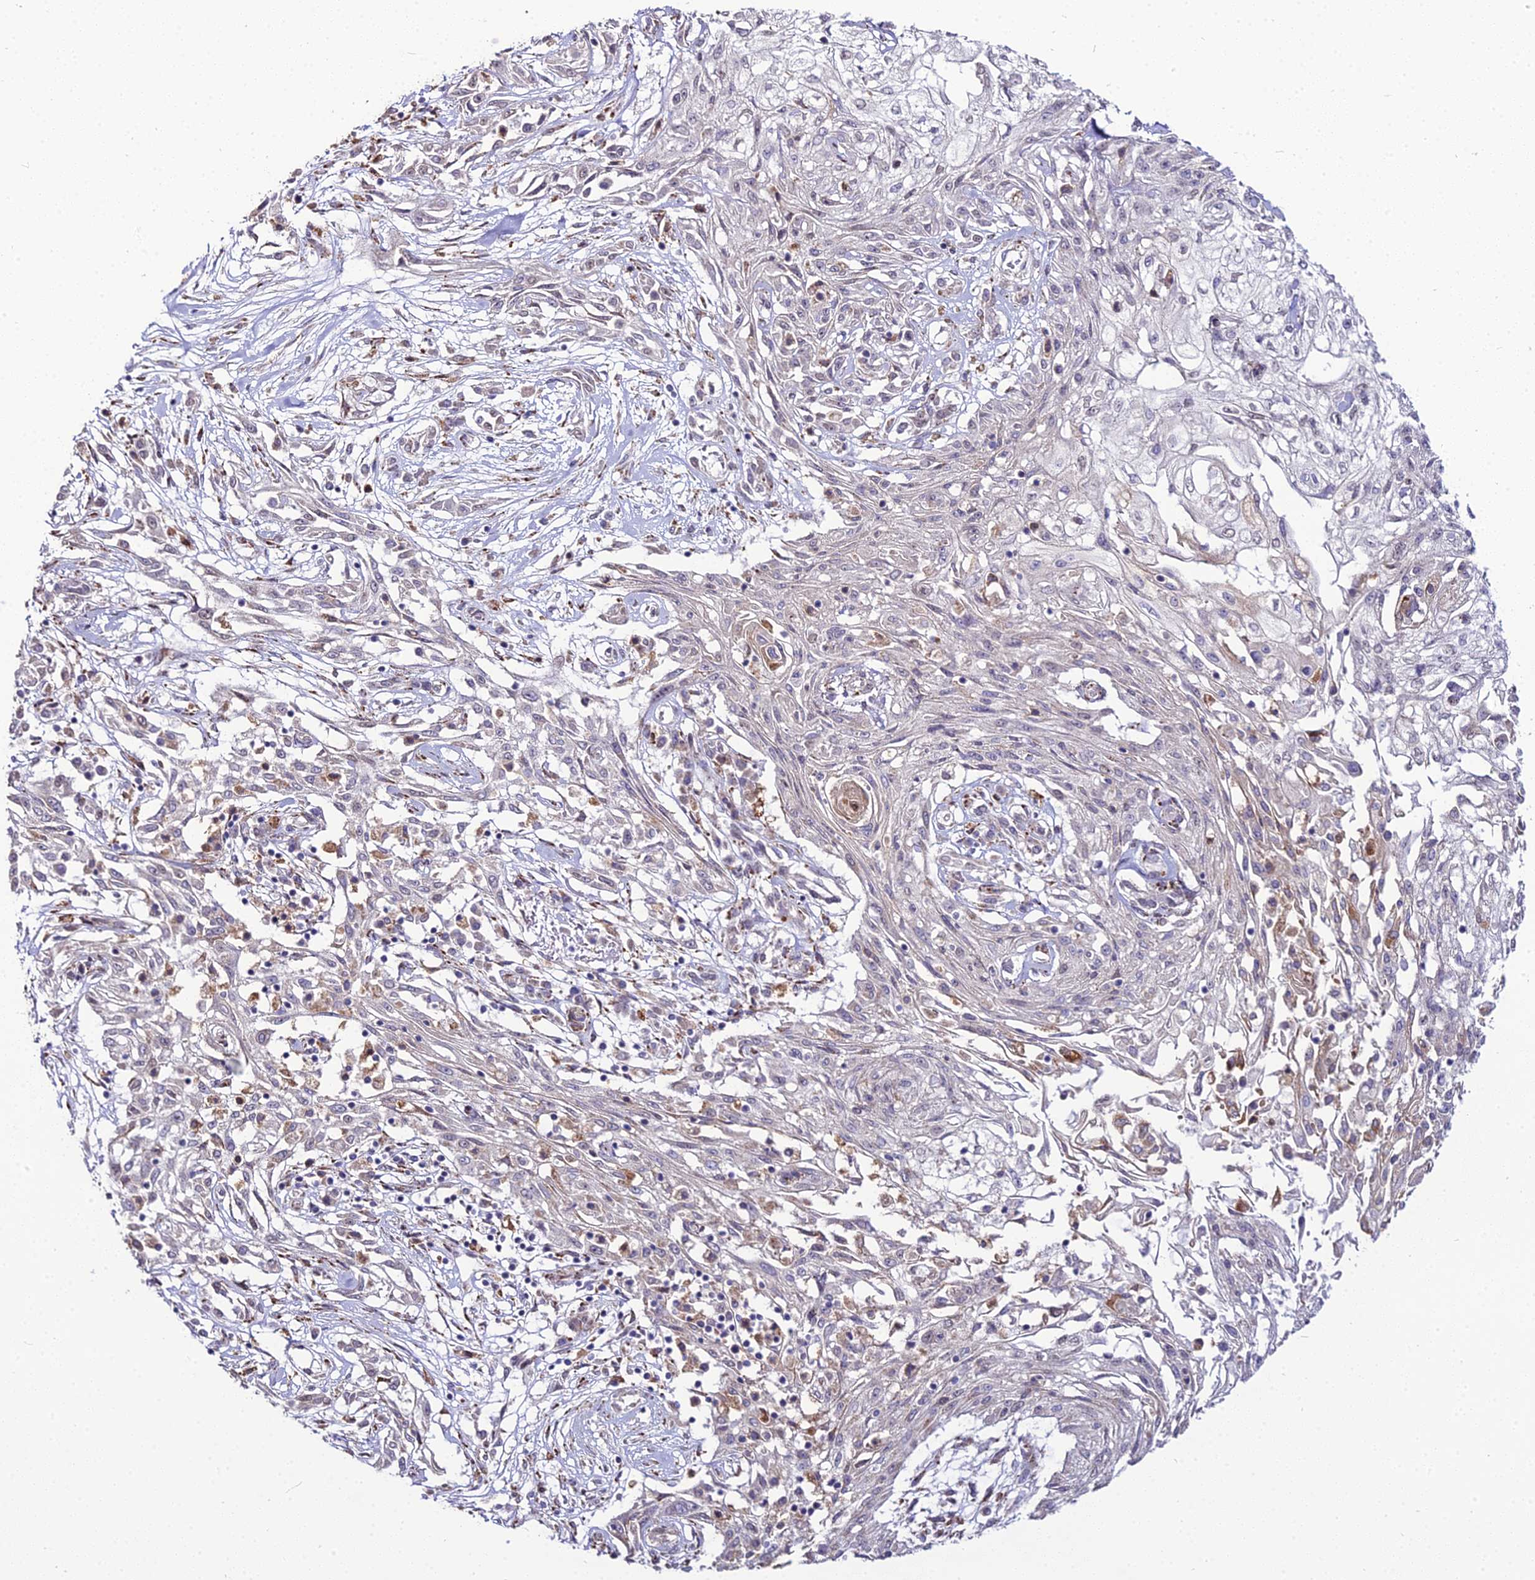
{"staining": {"intensity": "negative", "quantity": "none", "location": "none"}, "tissue": "skin cancer", "cell_type": "Tumor cells", "image_type": "cancer", "snomed": [{"axis": "morphology", "description": "Squamous cell carcinoma, NOS"}, {"axis": "morphology", "description": "Squamous cell carcinoma, metastatic, NOS"}, {"axis": "topography", "description": "Skin"}, {"axis": "topography", "description": "Lymph node"}], "caption": "There is no significant positivity in tumor cells of skin cancer (metastatic squamous cell carcinoma).", "gene": "TROAP", "patient": {"sex": "male", "age": 75}}